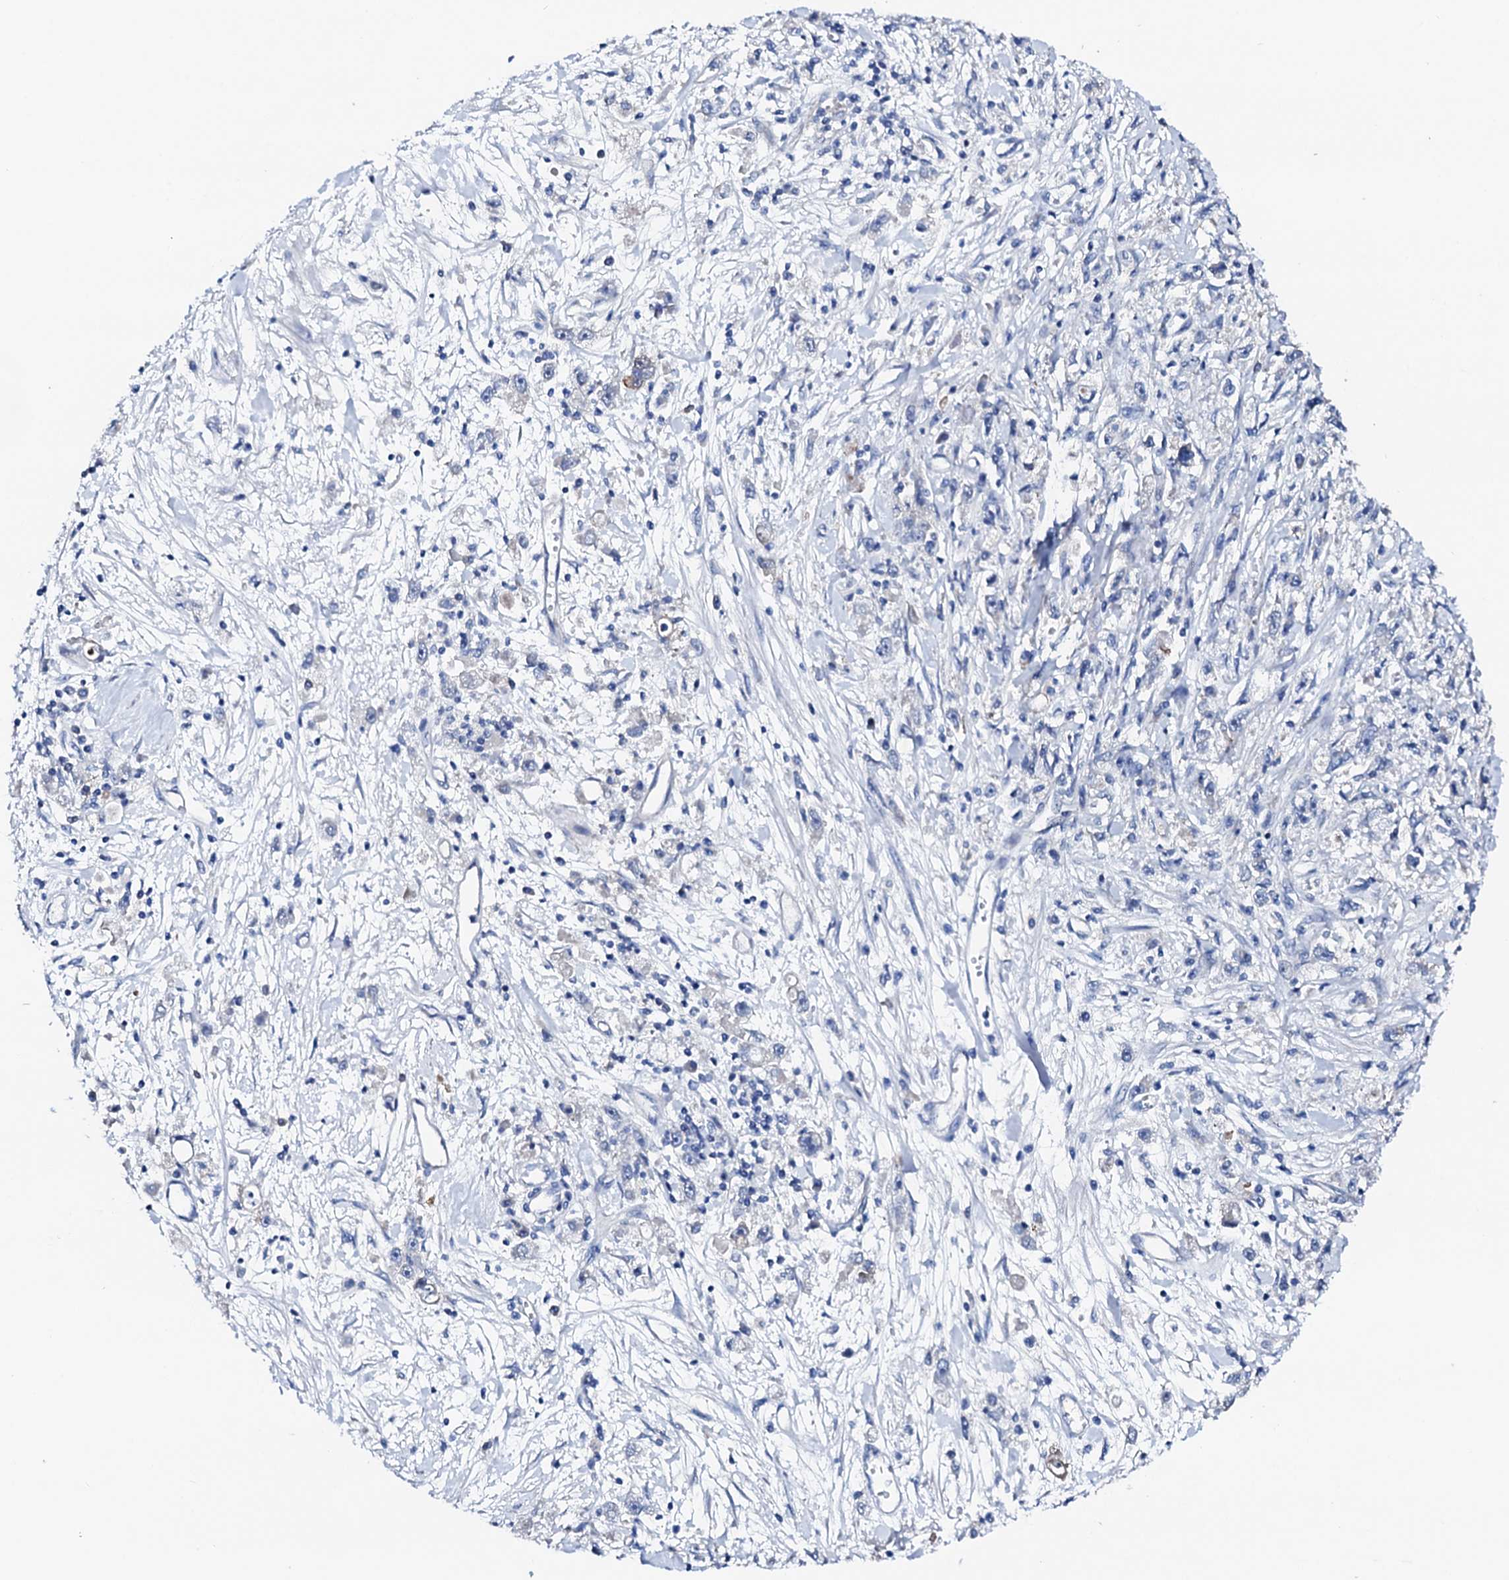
{"staining": {"intensity": "negative", "quantity": "none", "location": "none"}, "tissue": "stomach cancer", "cell_type": "Tumor cells", "image_type": "cancer", "snomed": [{"axis": "morphology", "description": "Adenocarcinoma, NOS"}, {"axis": "topography", "description": "Stomach"}], "caption": "This micrograph is of stomach adenocarcinoma stained with immunohistochemistry (IHC) to label a protein in brown with the nuclei are counter-stained blue. There is no staining in tumor cells.", "gene": "TRDN", "patient": {"sex": "female", "age": 59}}